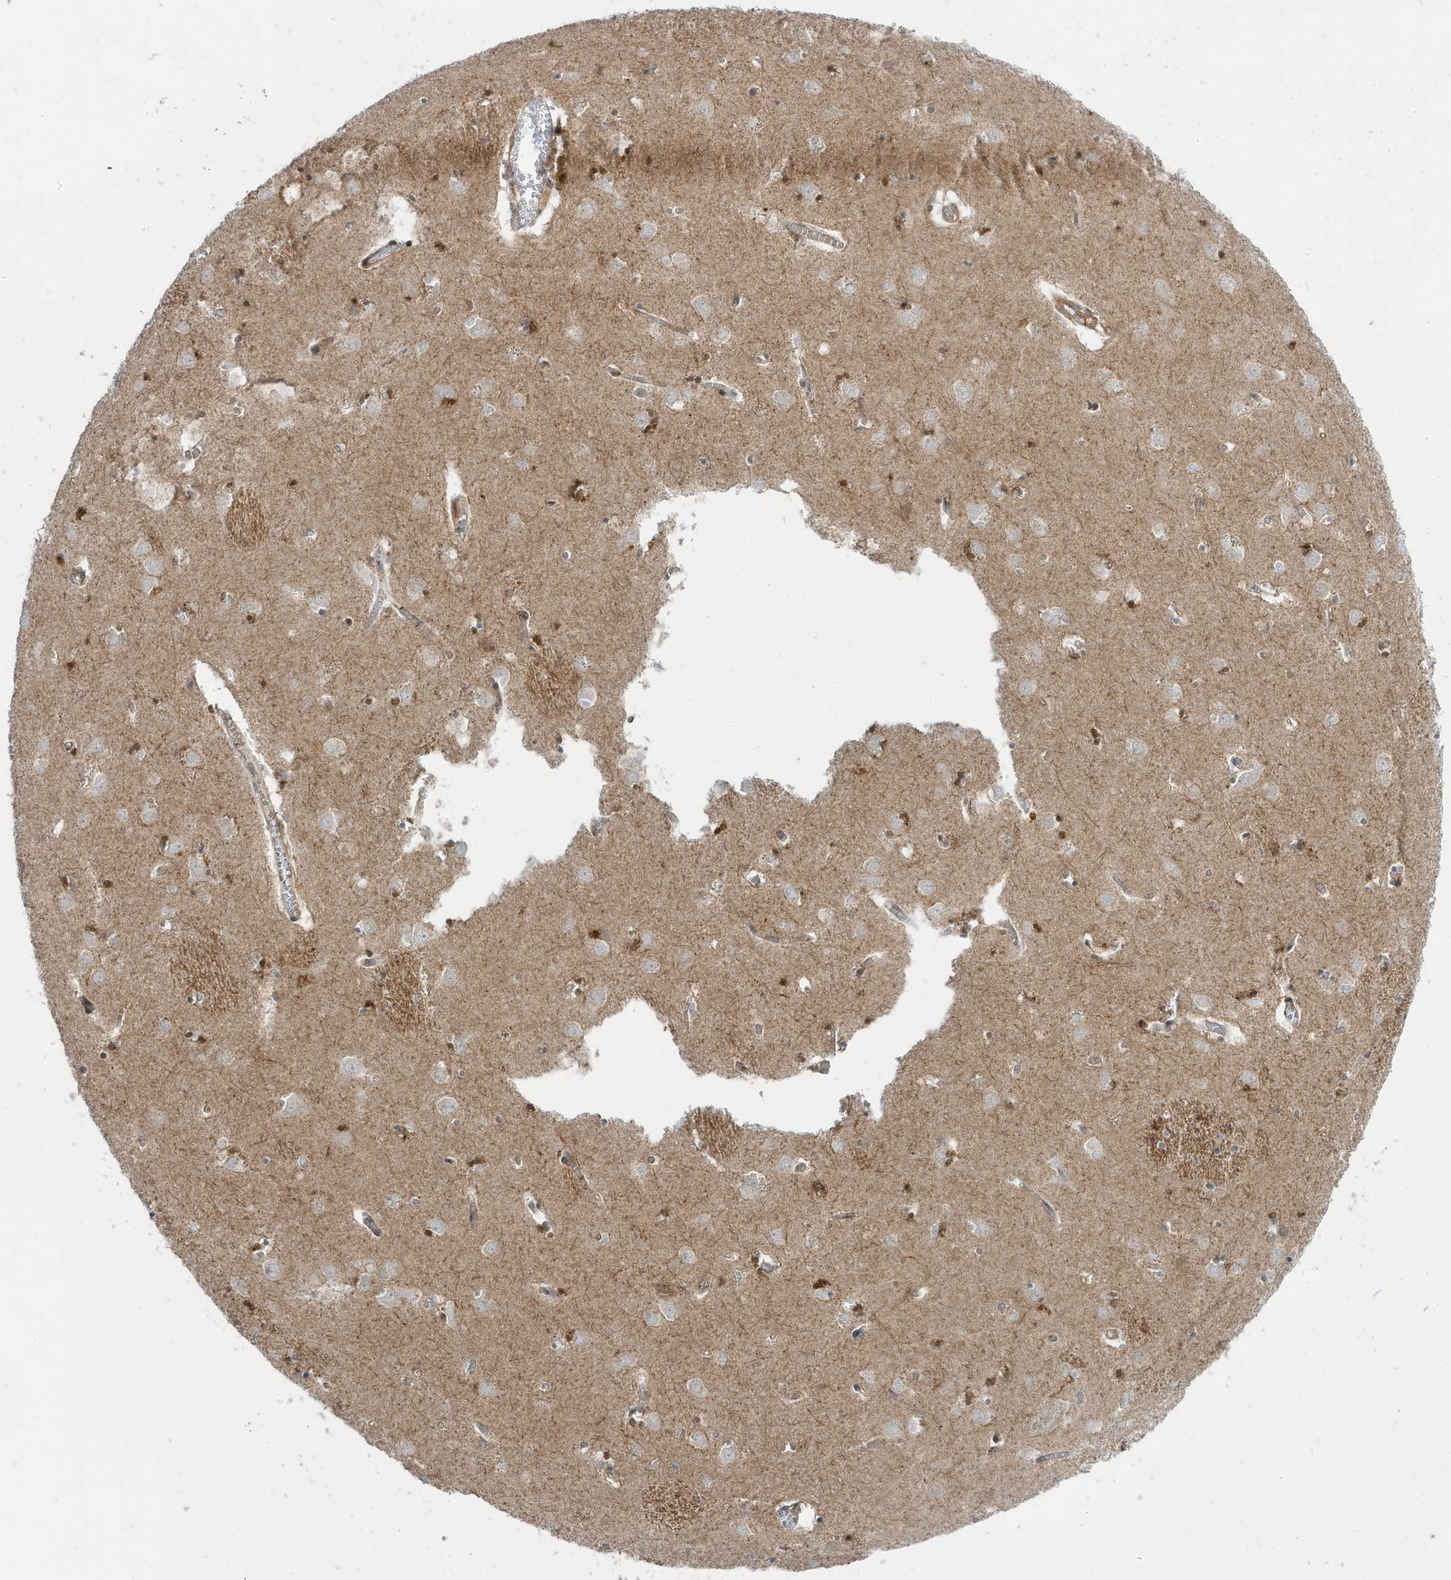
{"staining": {"intensity": "moderate", "quantity": "<25%", "location": "cytoplasmic/membranous"}, "tissue": "caudate", "cell_type": "Glial cells", "image_type": "normal", "snomed": [{"axis": "morphology", "description": "Normal tissue, NOS"}, {"axis": "topography", "description": "Lateral ventricle wall"}], "caption": "High-magnification brightfield microscopy of benign caudate stained with DAB (3,3'-diaminobenzidine) (brown) and counterstained with hematoxylin (blue). glial cells exhibit moderate cytoplasmic/membranous staining is present in about<25% of cells. The staining was performed using DAB to visualize the protein expression in brown, while the nuclei were stained in blue with hematoxylin (Magnification: 20x).", "gene": "STAM", "patient": {"sex": "male", "age": 70}}